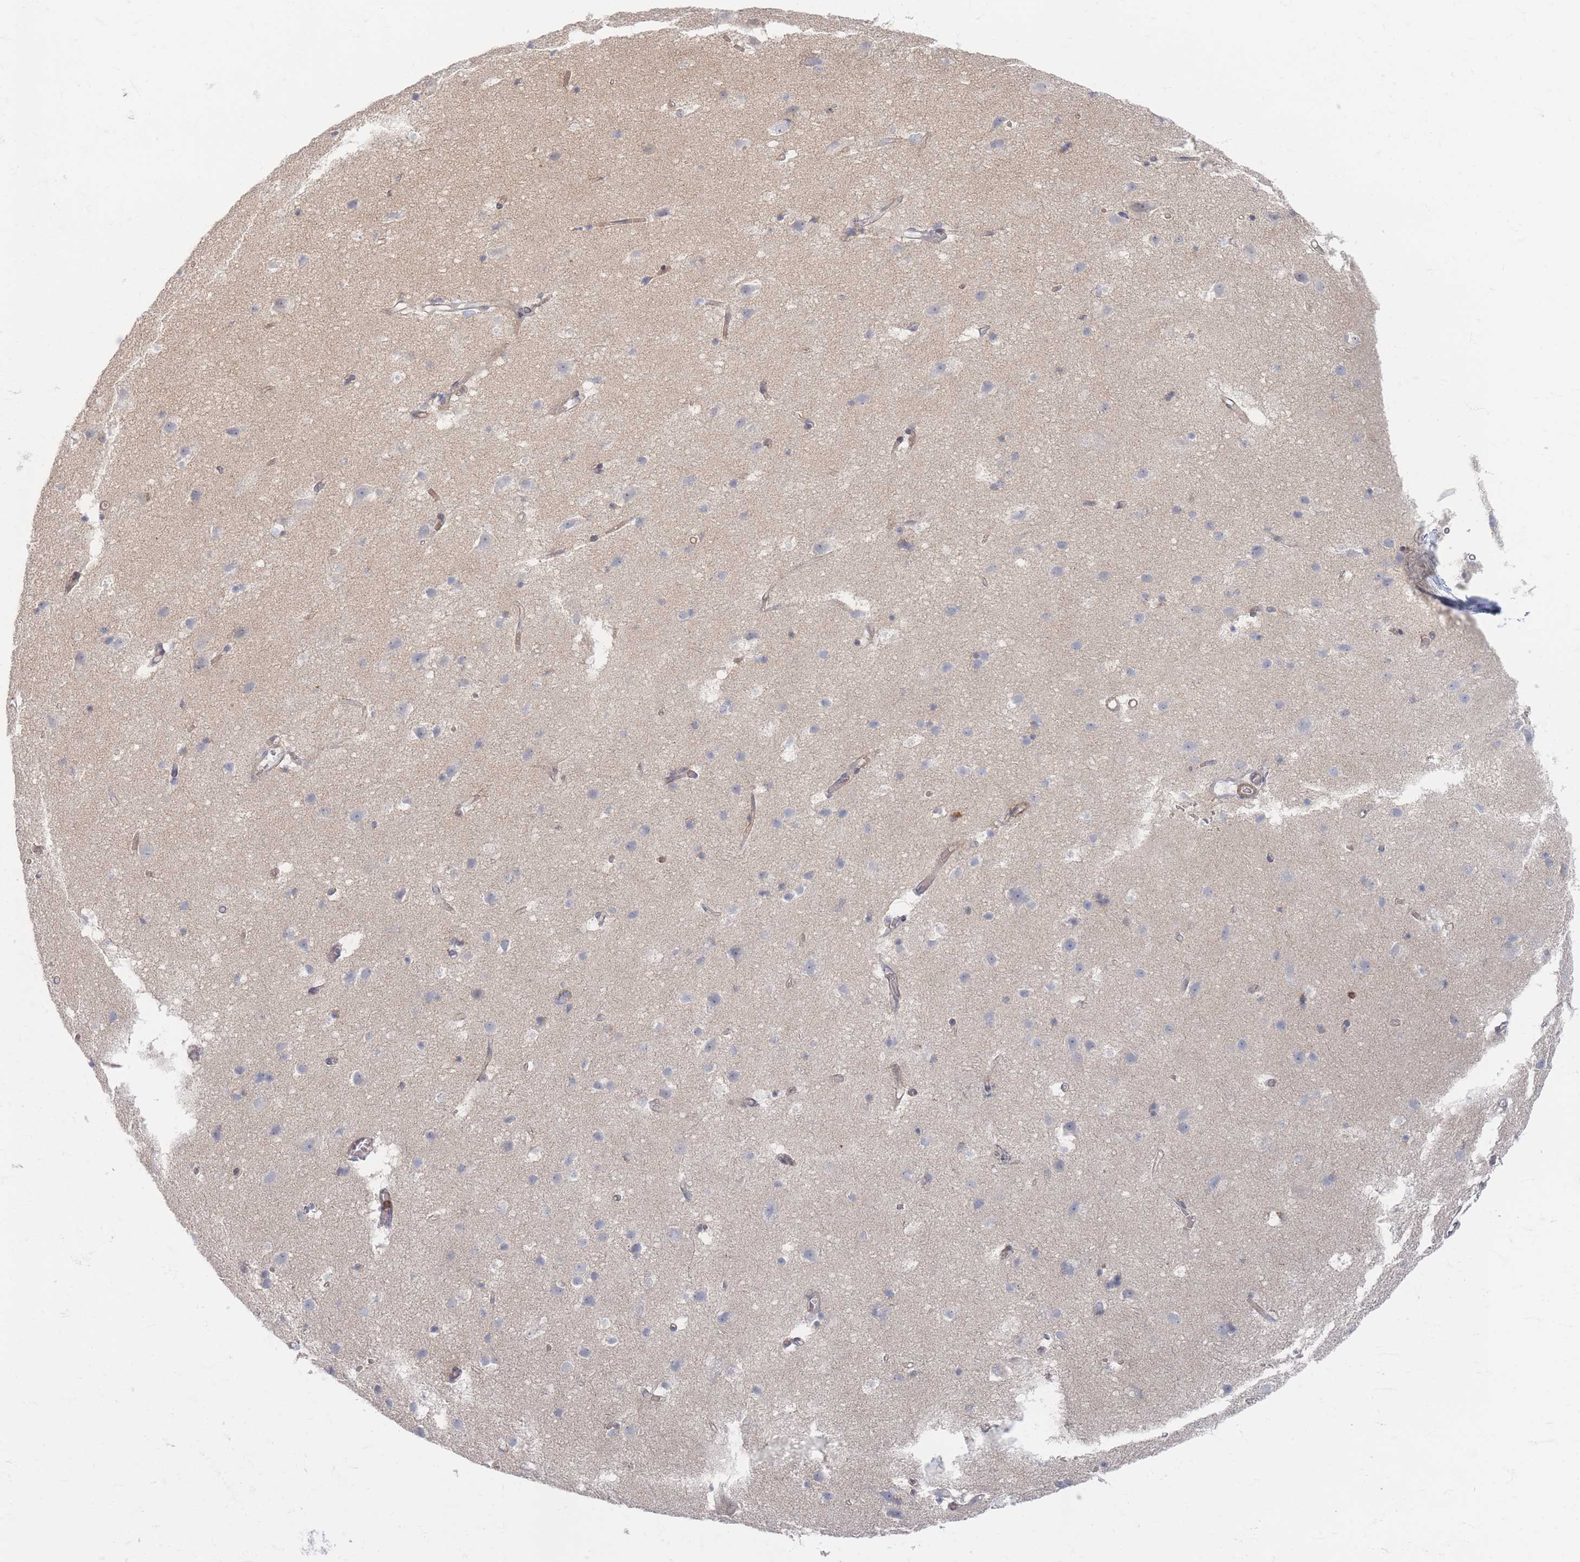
{"staining": {"intensity": "moderate", "quantity": "25%-75%", "location": "cytoplasmic/membranous"}, "tissue": "cerebral cortex", "cell_type": "Endothelial cells", "image_type": "normal", "snomed": [{"axis": "morphology", "description": "Normal tissue, NOS"}, {"axis": "topography", "description": "Cerebral cortex"}], "caption": "This is an image of IHC staining of benign cerebral cortex, which shows moderate positivity in the cytoplasmic/membranous of endothelial cells.", "gene": "ZKSCAN7", "patient": {"sex": "male", "age": 54}}